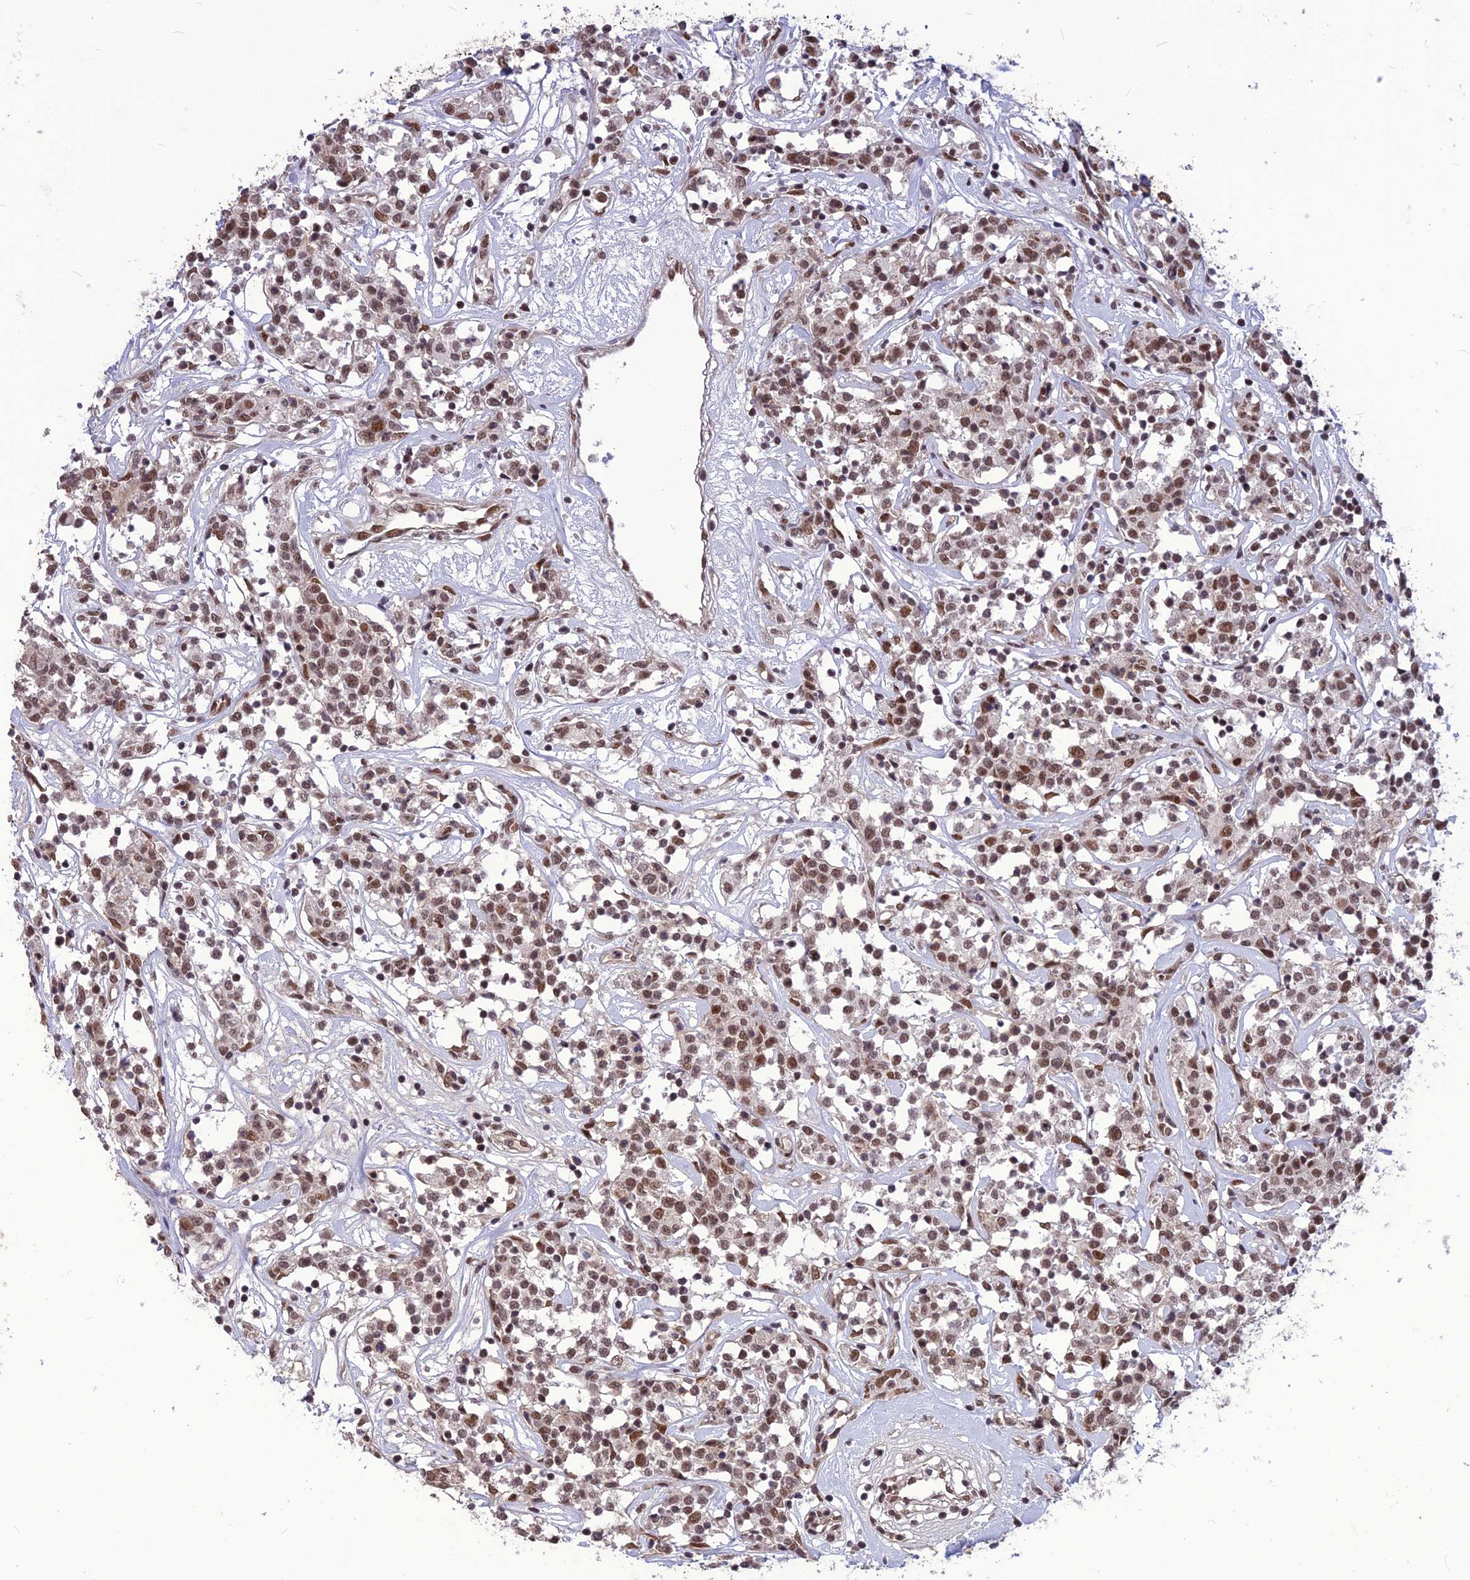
{"staining": {"intensity": "moderate", "quantity": ">75%", "location": "nuclear"}, "tissue": "lymphoma", "cell_type": "Tumor cells", "image_type": "cancer", "snomed": [{"axis": "morphology", "description": "Malignant lymphoma, non-Hodgkin's type, Low grade"}, {"axis": "topography", "description": "Small intestine"}], "caption": "Immunohistochemistry (IHC) micrograph of lymphoma stained for a protein (brown), which displays medium levels of moderate nuclear positivity in about >75% of tumor cells.", "gene": "DIS3", "patient": {"sex": "female", "age": 59}}